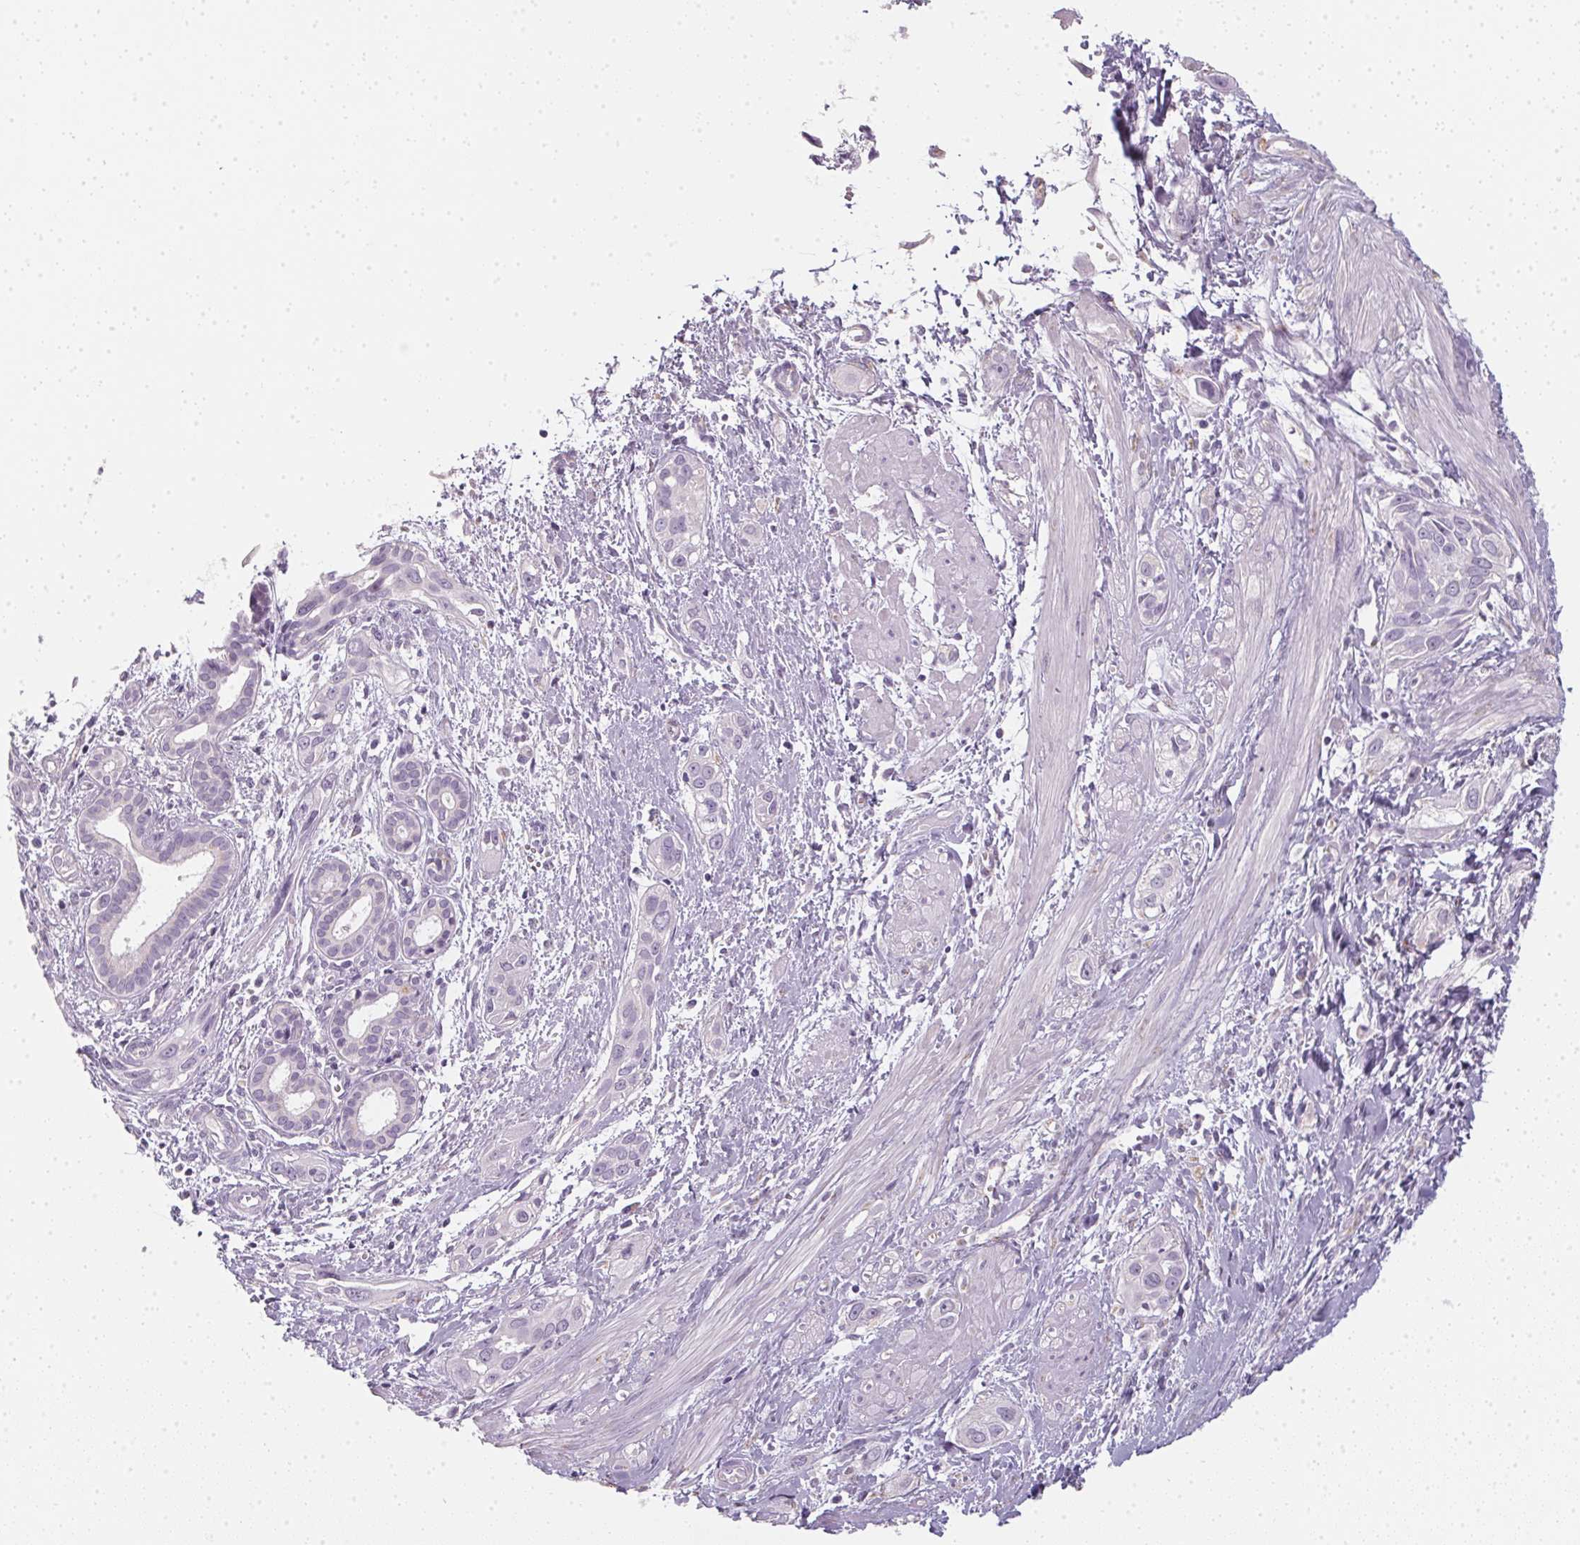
{"staining": {"intensity": "negative", "quantity": "none", "location": "none"}, "tissue": "pancreatic cancer", "cell_type": "Tumor cells", "image_type": "cancer", "snomed": [{"axis": "morphology", "description": "Adenocarcinoma, NOS"}, {"axis": "topography", "description": "Pancreas"}], "caption": "High magnification brightfield microscopy of adenocarcinoma (pancreatic) stained with DAB (3,3'-diaminobenzidine) (brown) and counterstained with hematoxylin (blue): tumor cells show no significant positivity. (Immunohistochemistry (ihc), brightfield microscopy, high magnification).", "gene": "TMEM72", "patient": {"sex": "female", "age": 55}}